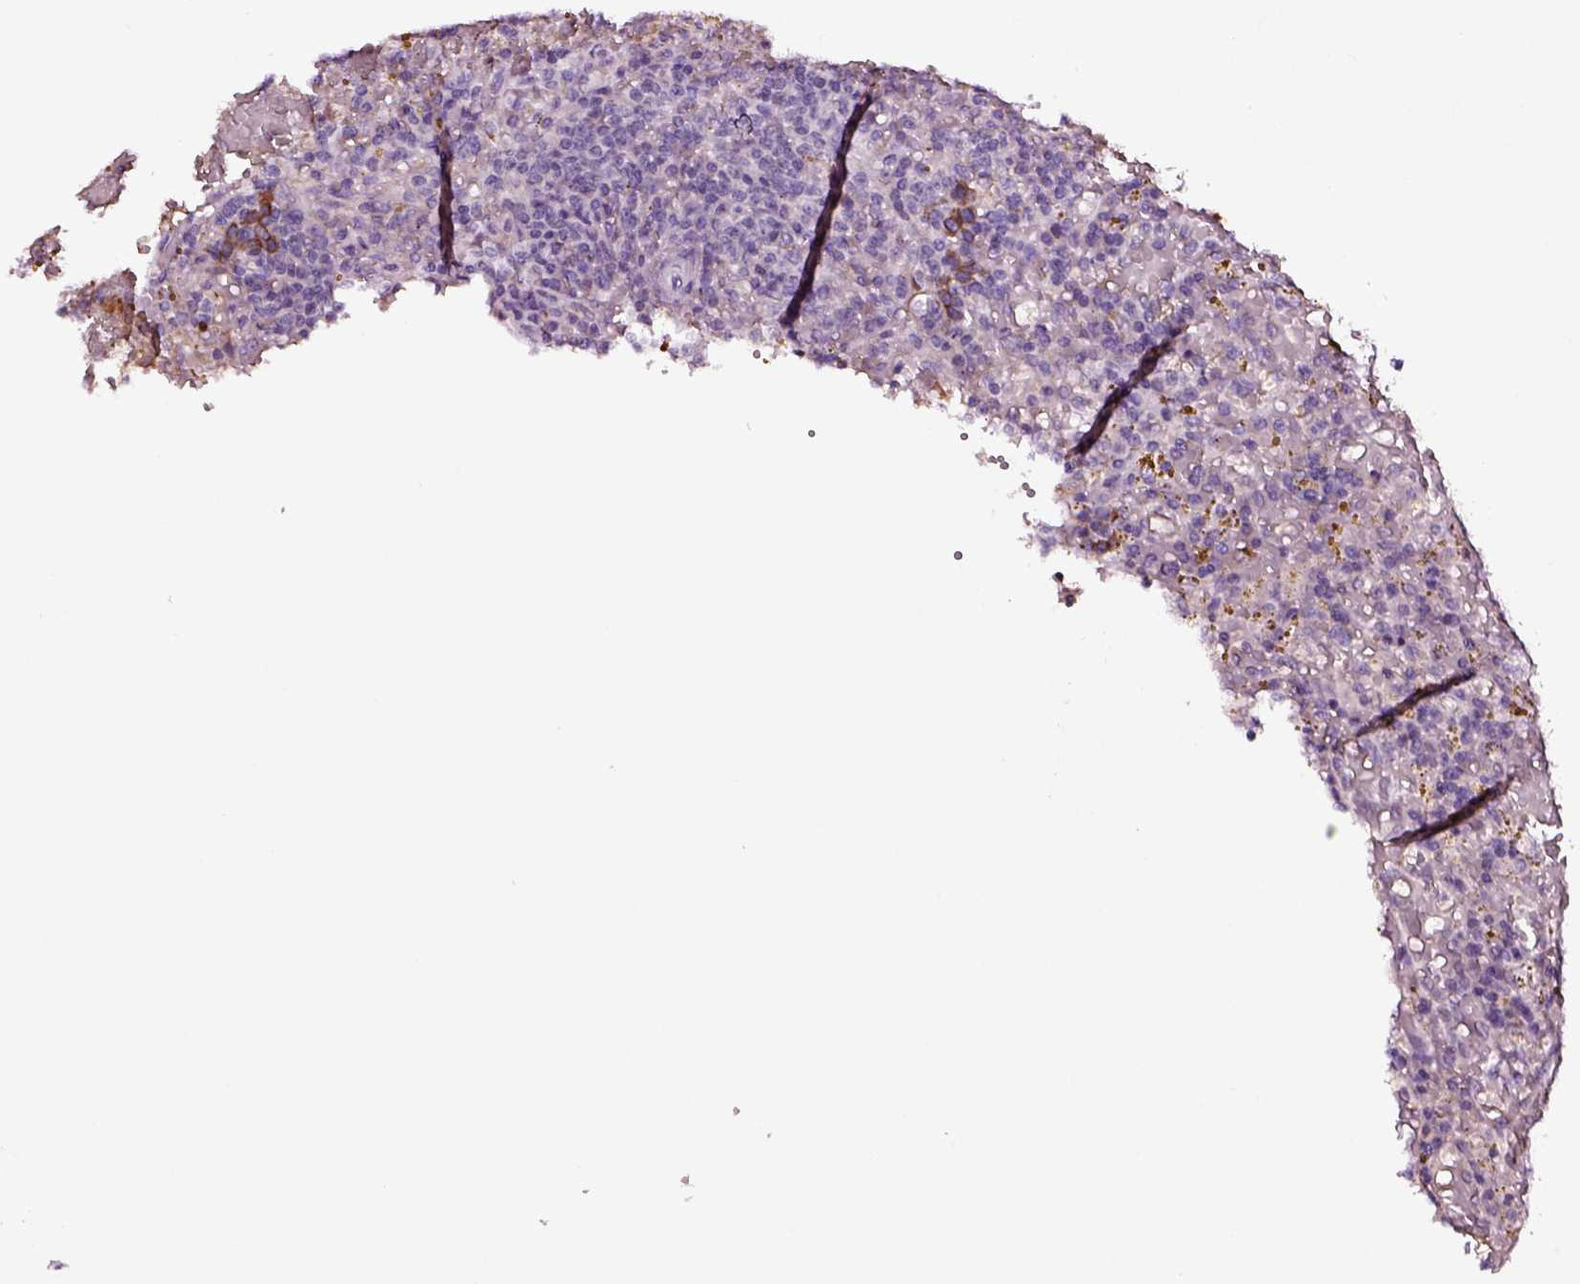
{"staining": {"intensity": "negative", "quantity": "none", "location": "none"}, "tissue": "lymphoma", "cell_type": "Tumor cells", "image_type": "cancer", "snomed": [{"axis": "morphology", "description": "Malignant lymphoma, non-Hodgkin's type, Low grade"}, {"axis": "topography", "description": "Spleen"}], "caption": "Lymphoma stained for a protein using IHC shows no positivity tumor cells.", "gene": "TF", "patient": {"sex": "female", "age": 65}}